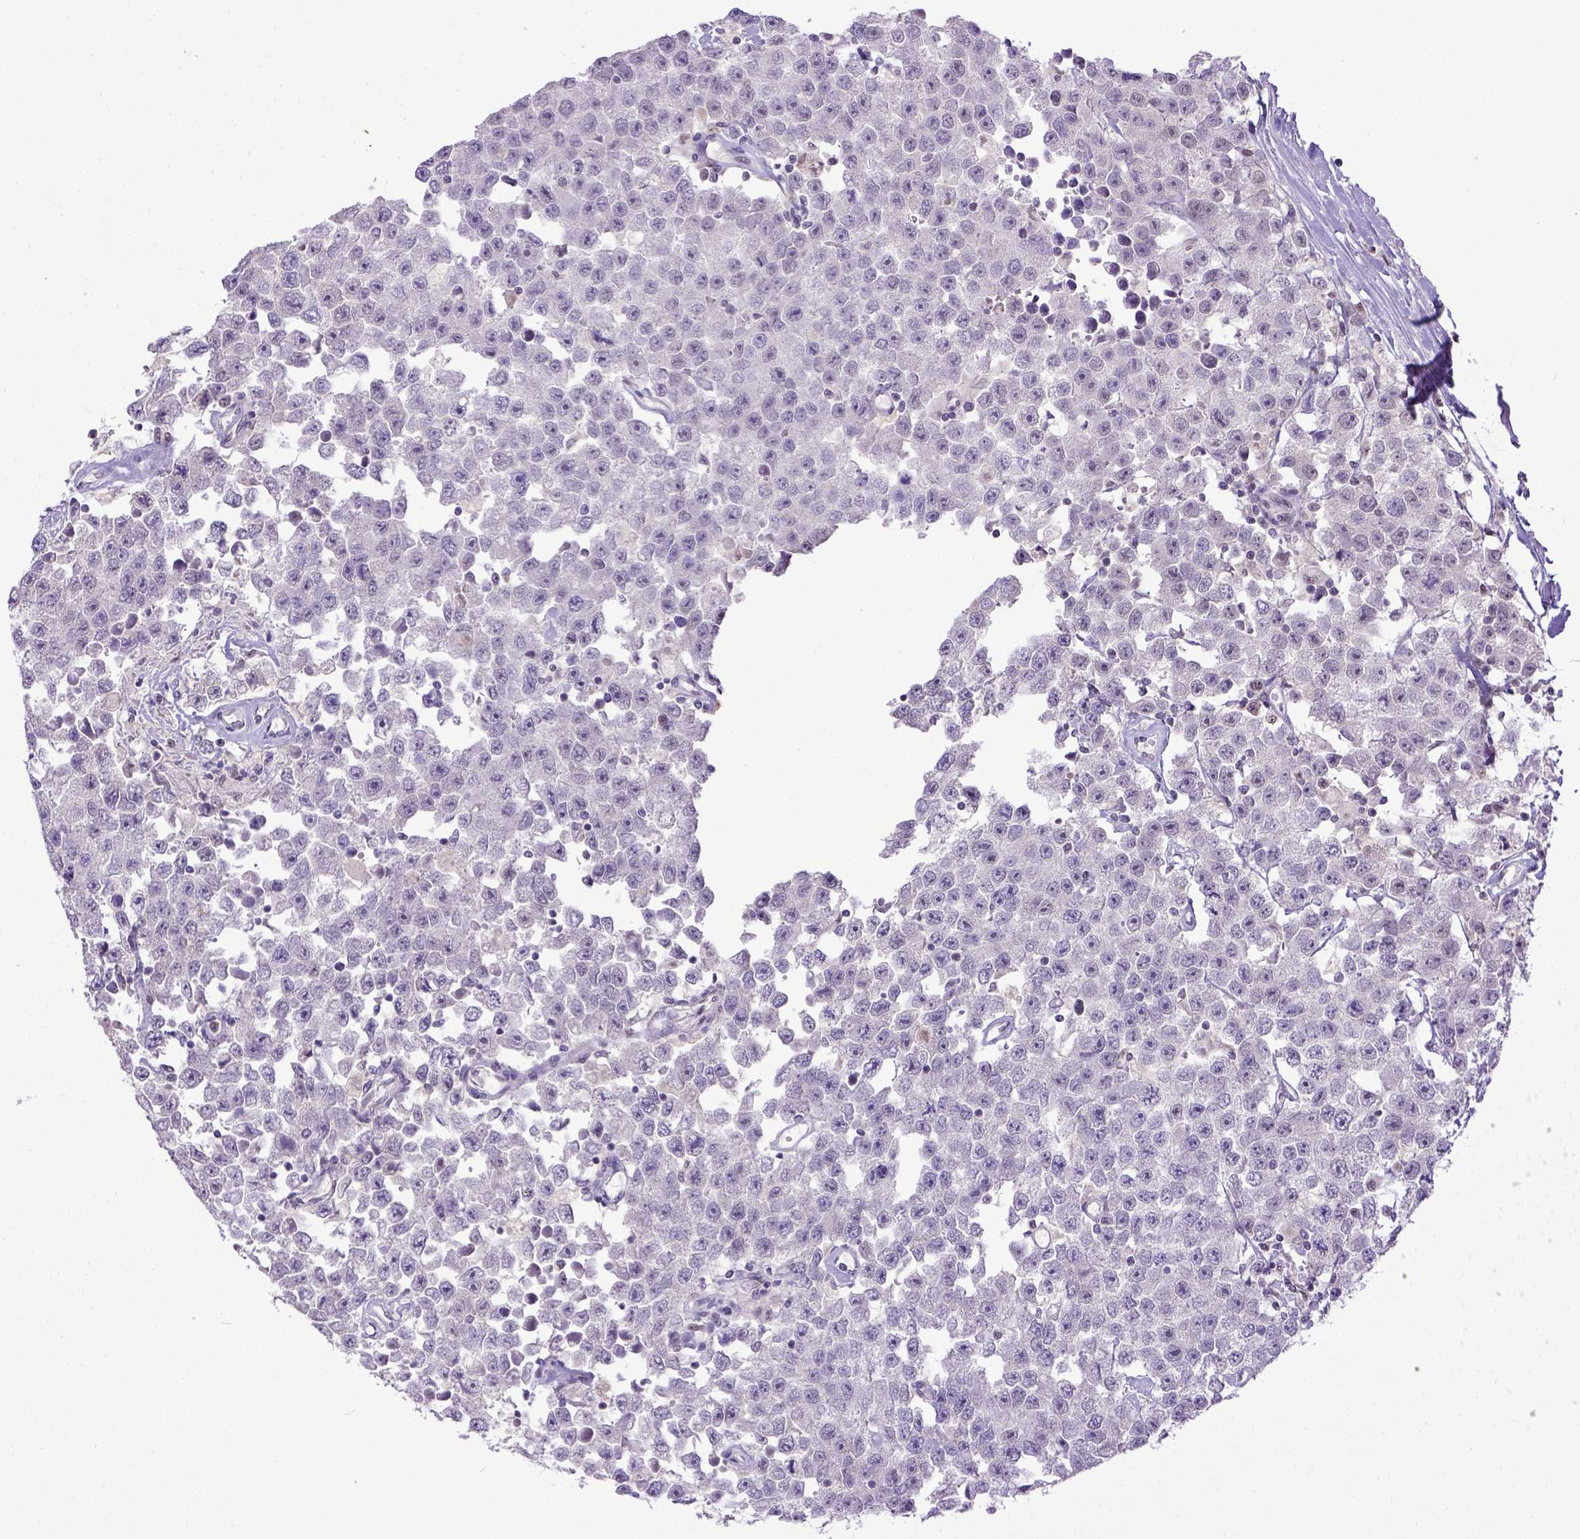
{"staining": {"intensity": "negative", "quantity": "none", "location": "none"}, "tissue": "testis cancer", "cell_type": "Tumor cells", "image_type": "cancer", "snomed": [{"axis": "morphology", "description": "Seminoma, NOS"}, {"axis": "topography", "description": "Testis"}], "caption": "Tumor cells show no significant positivity in testis cancer (seminoma). (Immunohistochemistry, brightfield microscopy, high magnification).", "gene": "ERCC1", "patient": {"sex": "male", "age": 52}}